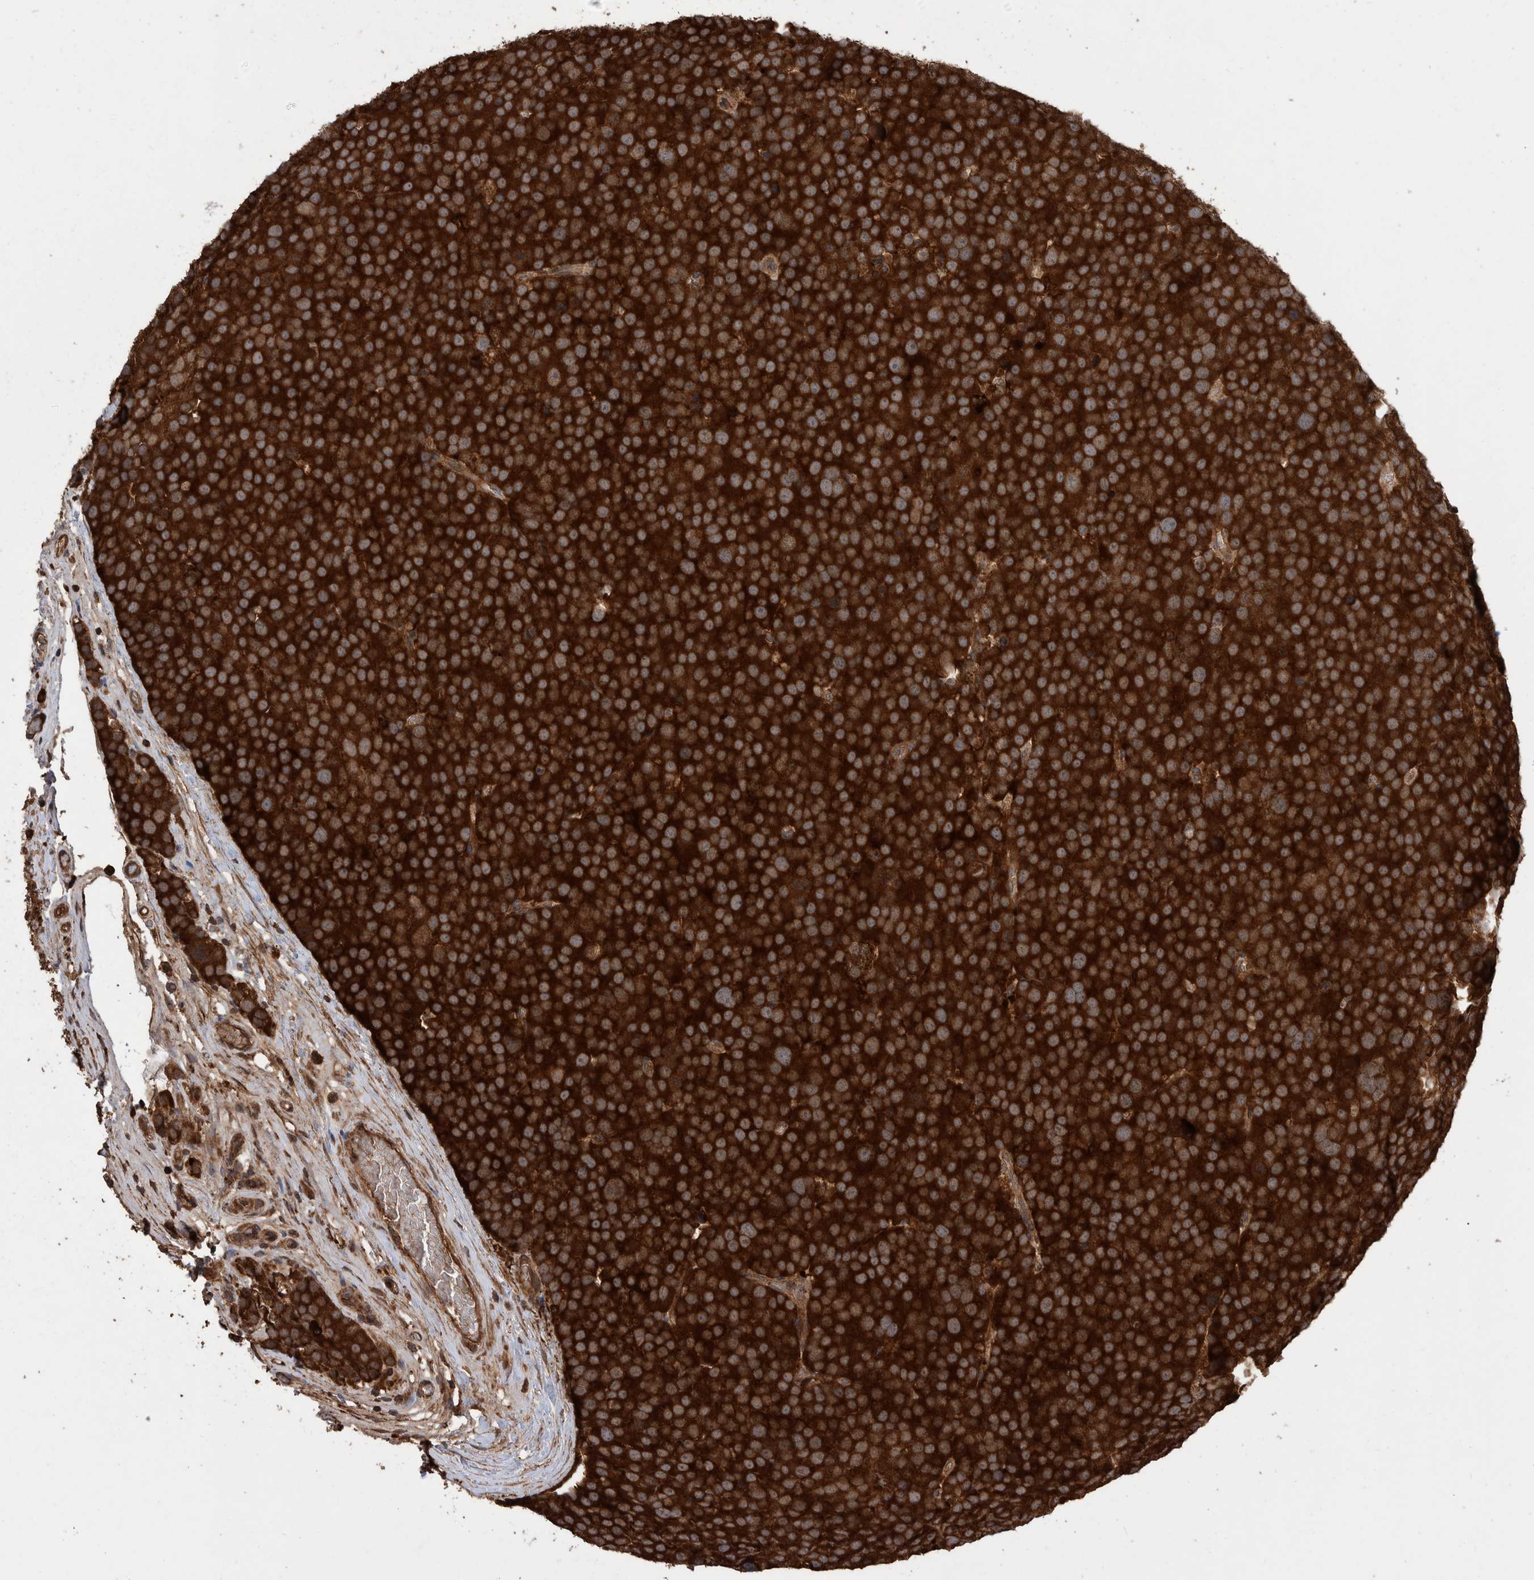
{"staining": {"intensity": "strong", "quantity": ">75%", "location": "cytoplasmic/membranous"}, "tissue": "testis cancer", "cell_type": "Tumor cells", "image_type": "cancer", "snomed": [{"axis": "morphology", "description": "Seminoma, NOS"}, {"axis": "topography", "description": "Testis"}], "caption": "IHC (DAB) staining of testis cancer (seminoma) demonstrates strong cytoplasmic/membranous protein positivity in approximately >75% of tumor cells.", "gene": "VBP1", "patient": {"sex": "male", "age": 71}}